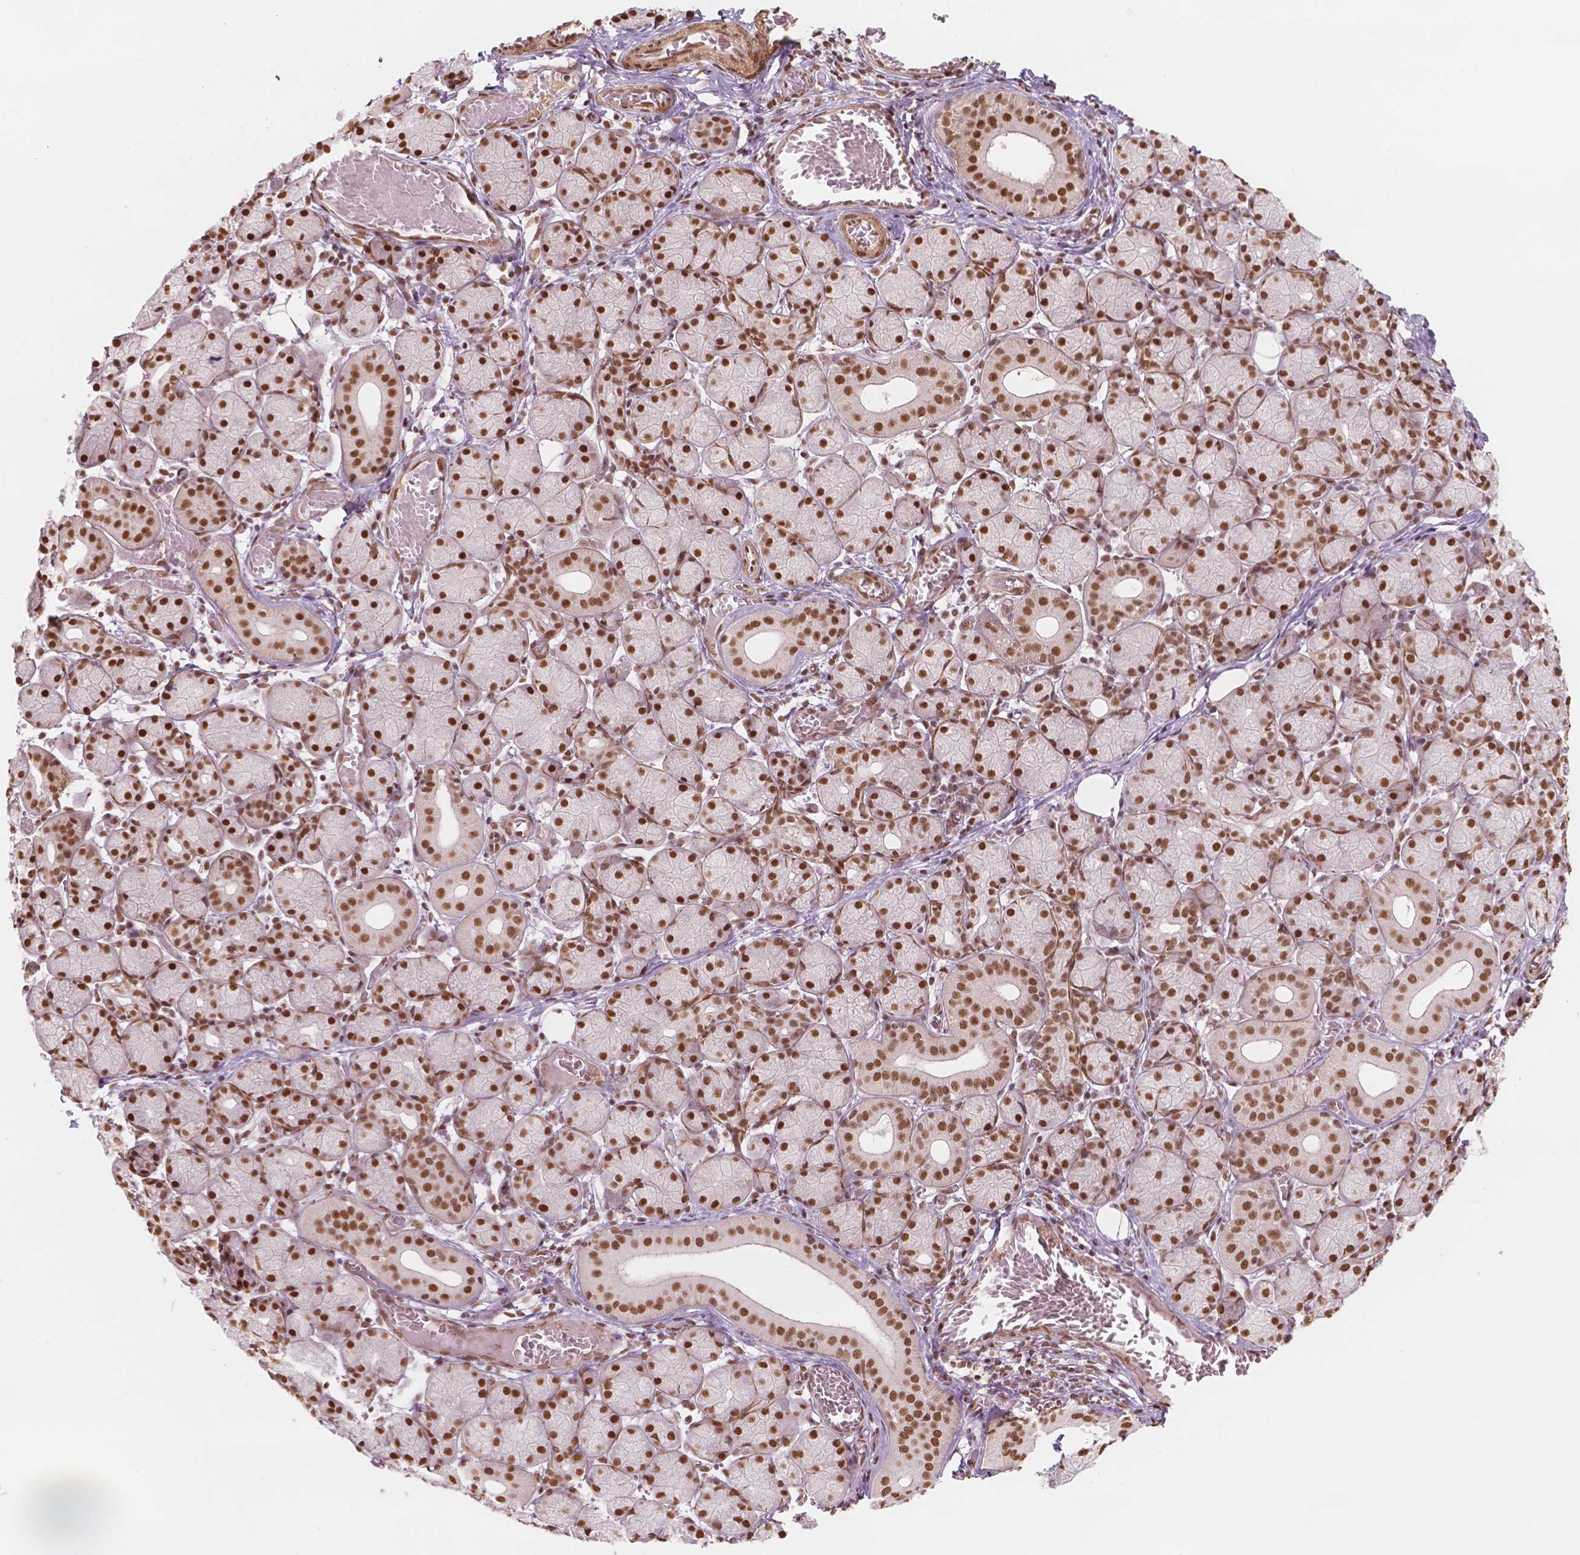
{"staining": {"intensity": "strong", "quantity": ">75%", "location": "nuclear"}, "tissue": "salivary gland", "cell_type": "Glandular cells", "image_type": "normal", "snomed": [{"axis": "morphology", "description": "Normal tissue, NOS"}, {"axis": "topography", "description": "Salivary gland"}, {"axis": "topography", "description": "Peripheral nerve tissue"}], "caption": "The histopathology image reveals a brown stain indicating the presence of a protein in the nuclear of glandular cells in salivary gland.", "gene": "GTF3C5", "patient": {"sex": "female", "age": 24}}